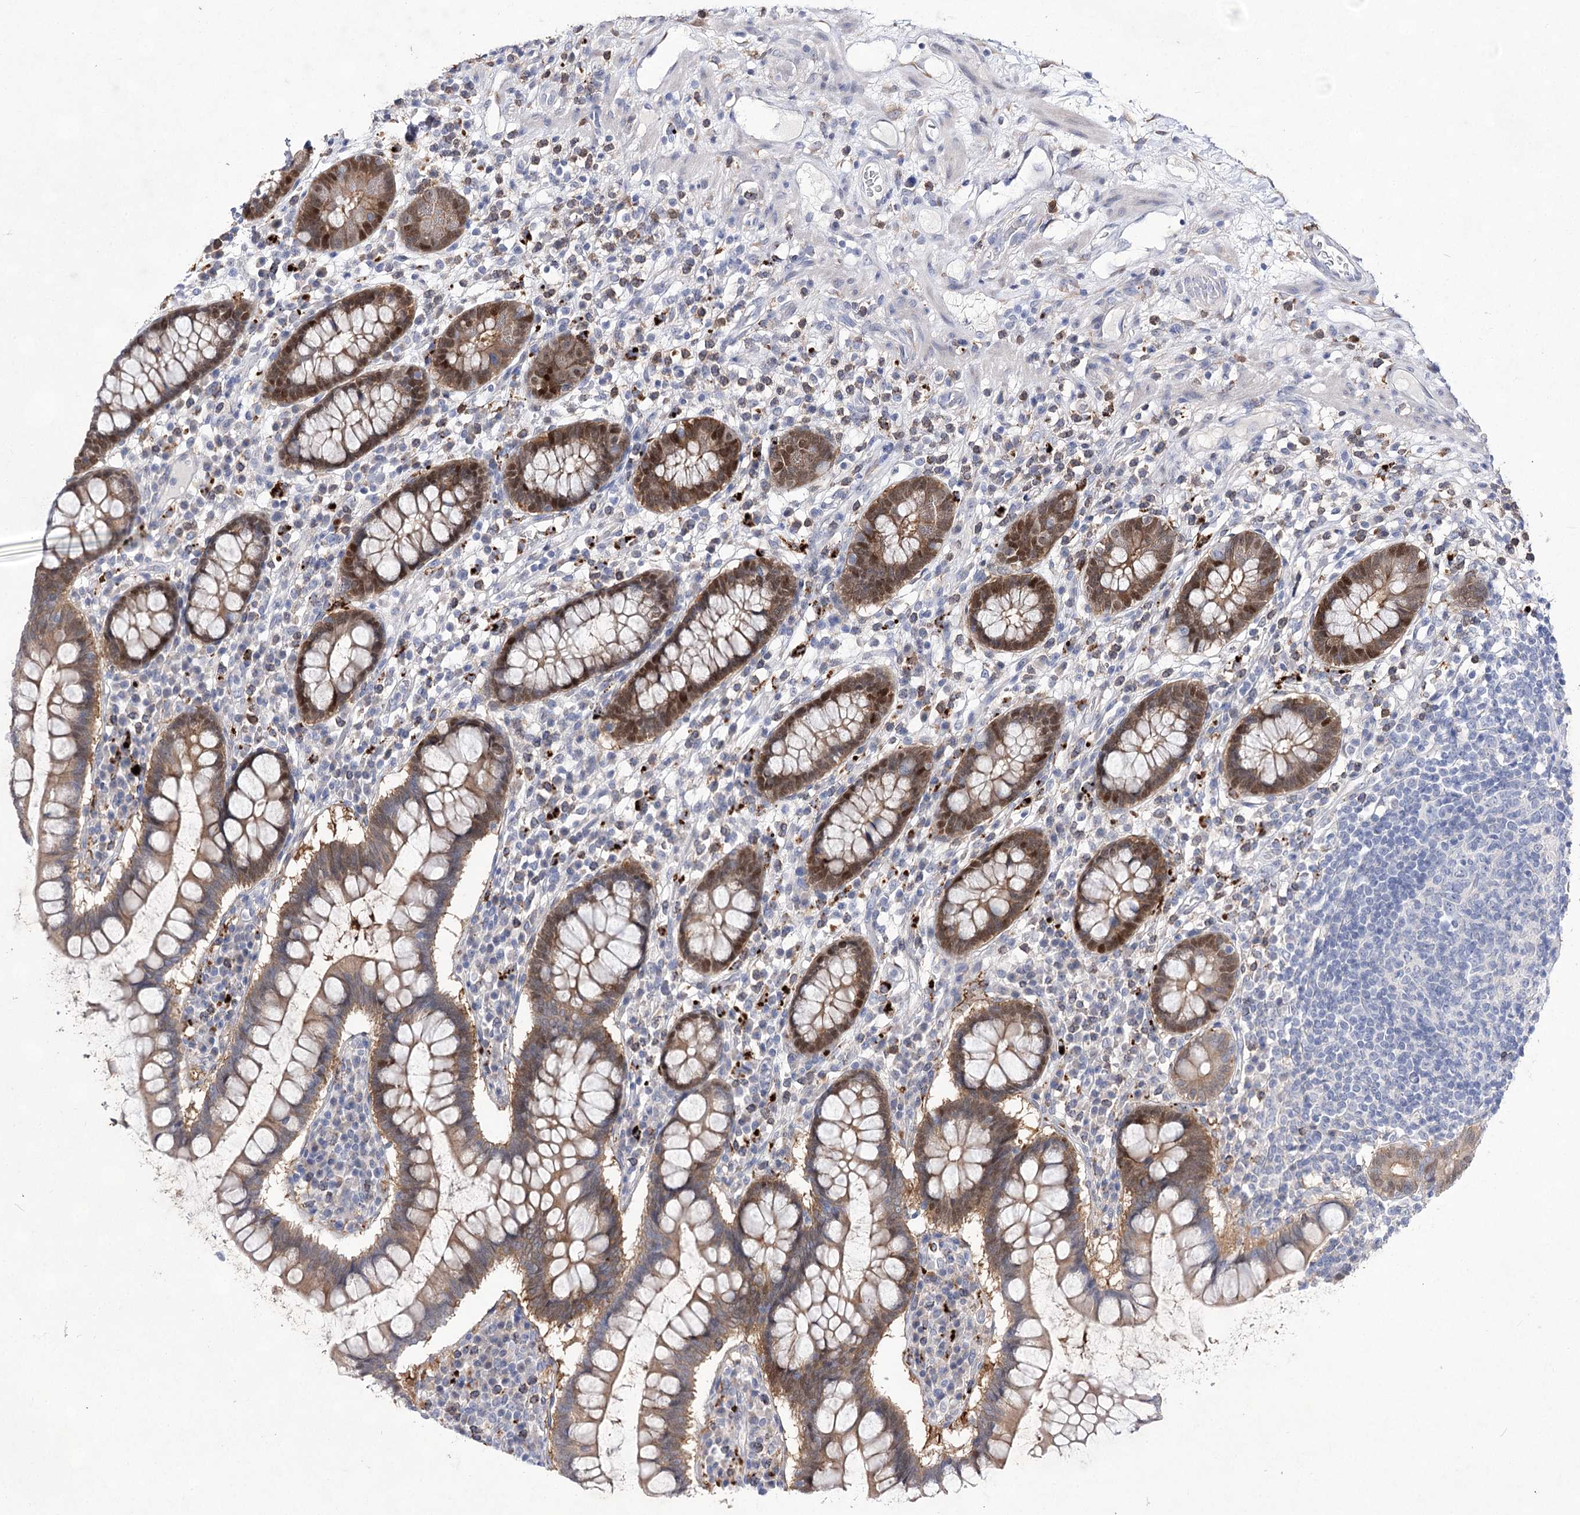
{"staining": {"intensity": "negative", "quantity": "none", "location": "none"}, "tissue": "colon", "cell_type": "Endothelial cells", "image_type": "normal", "snomed": [{"axis": "morphology", "description": "Normal tissue, NOS"}, {"axis": "topography", "description": "Colon"}], "caption": "Immunohistochemistry photomicrograph of normal colon: human colon stained with DAB (3,3'-diaminobenzidine) shows no significant protein expression in endothelial cells.", "gene": "UGDH", "patient": {"sex": "female", "age": 79}}